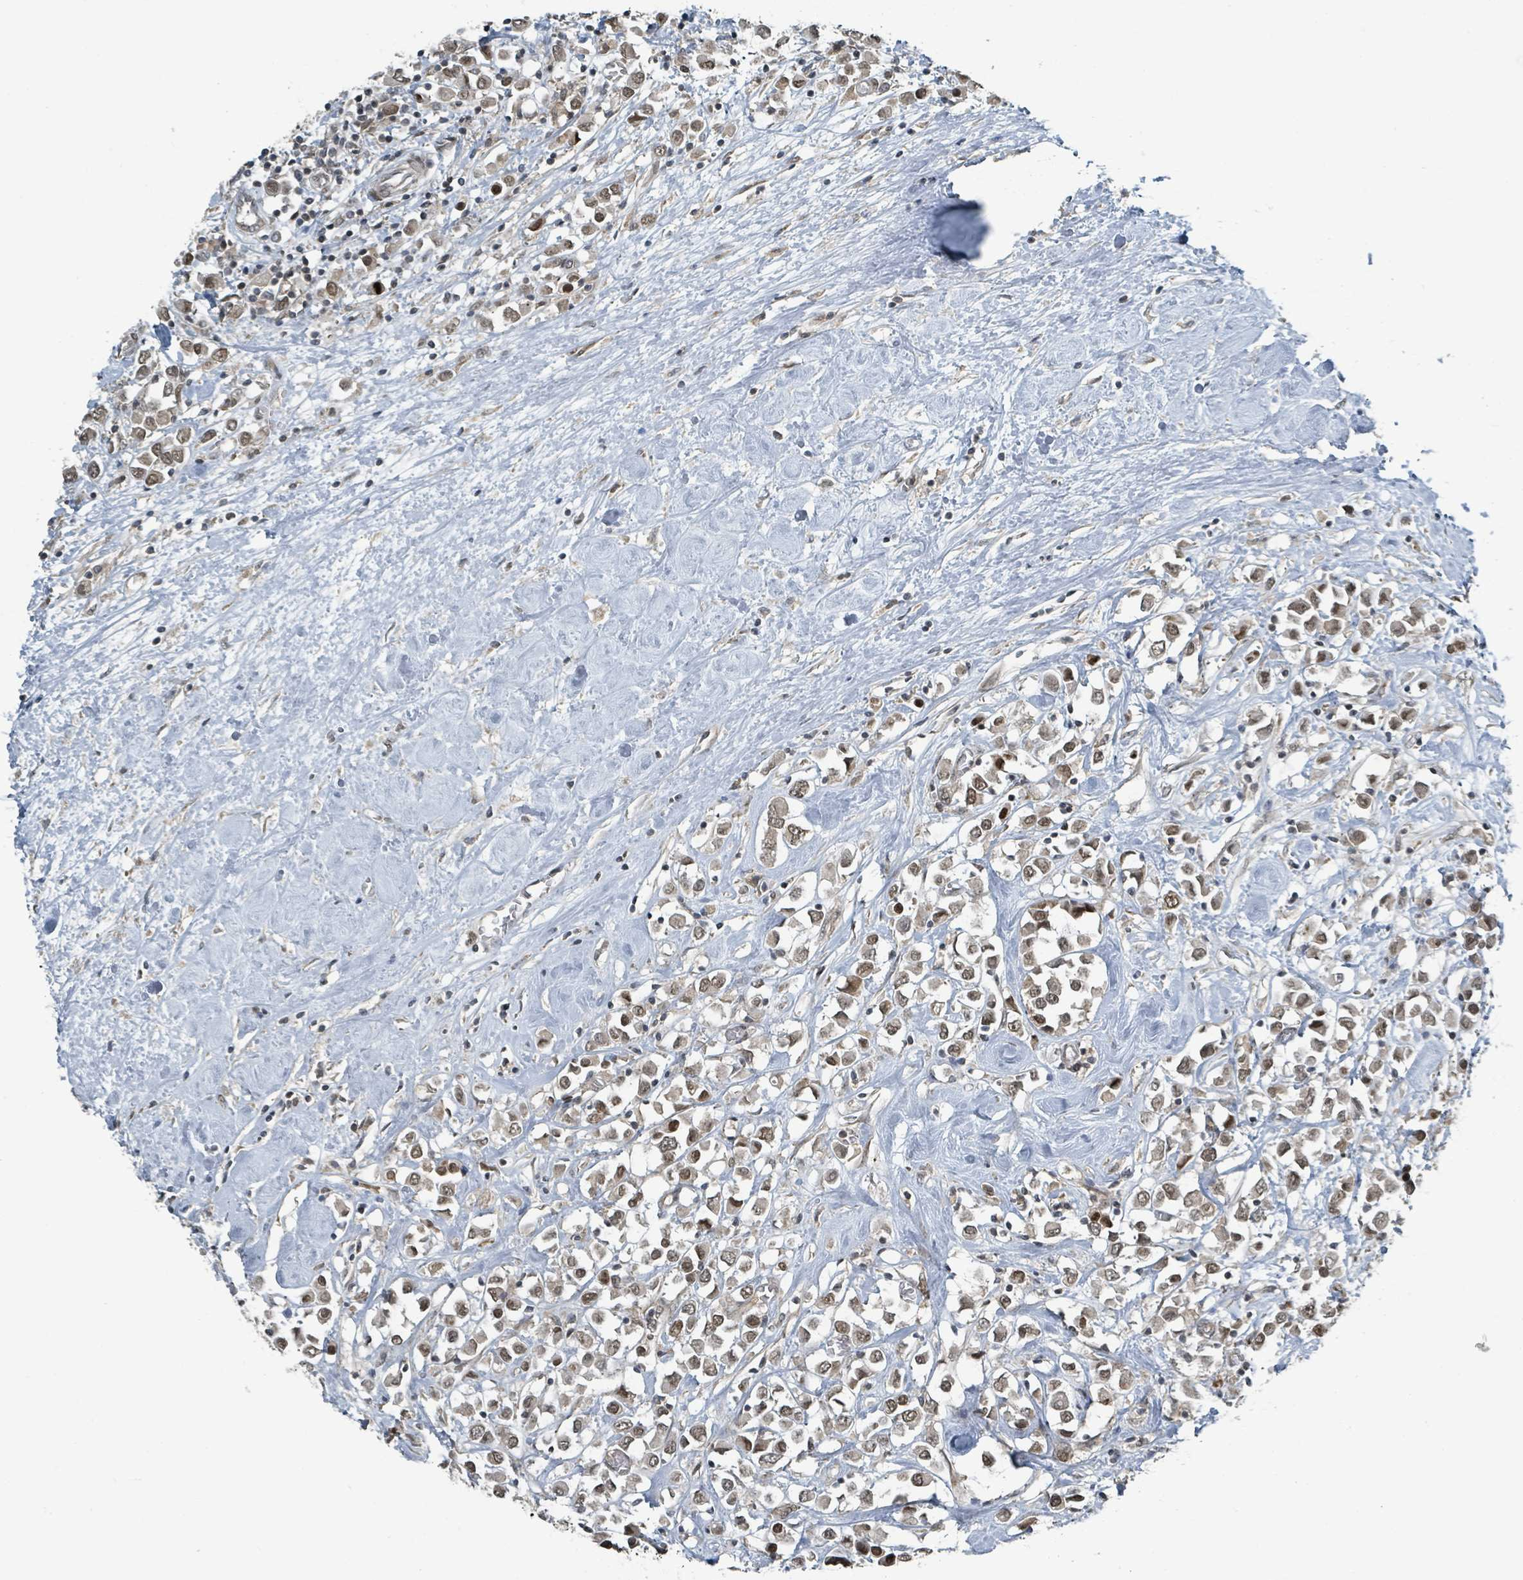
{"staining": {"intensity": "moderate", "quantity": ">75%", "location": "nuclear"}, "tissue": "breast cancer", "cell_type": "Tumor cells", "image_type": "cancer", "snomed": [{"axis": "morphology", "description": "Duct carcinoma"}, {"axis": "topography", "description": "Breast"}], "caption": "Immunohistochemistry micrograph of human breast cancer stained for a protein (brown), which reveals medium levels of moderate nuclear expression in approximately >75% of tumor cells.", "gene": "PHIP", "patient": {"sex": "female", "age": 61}}